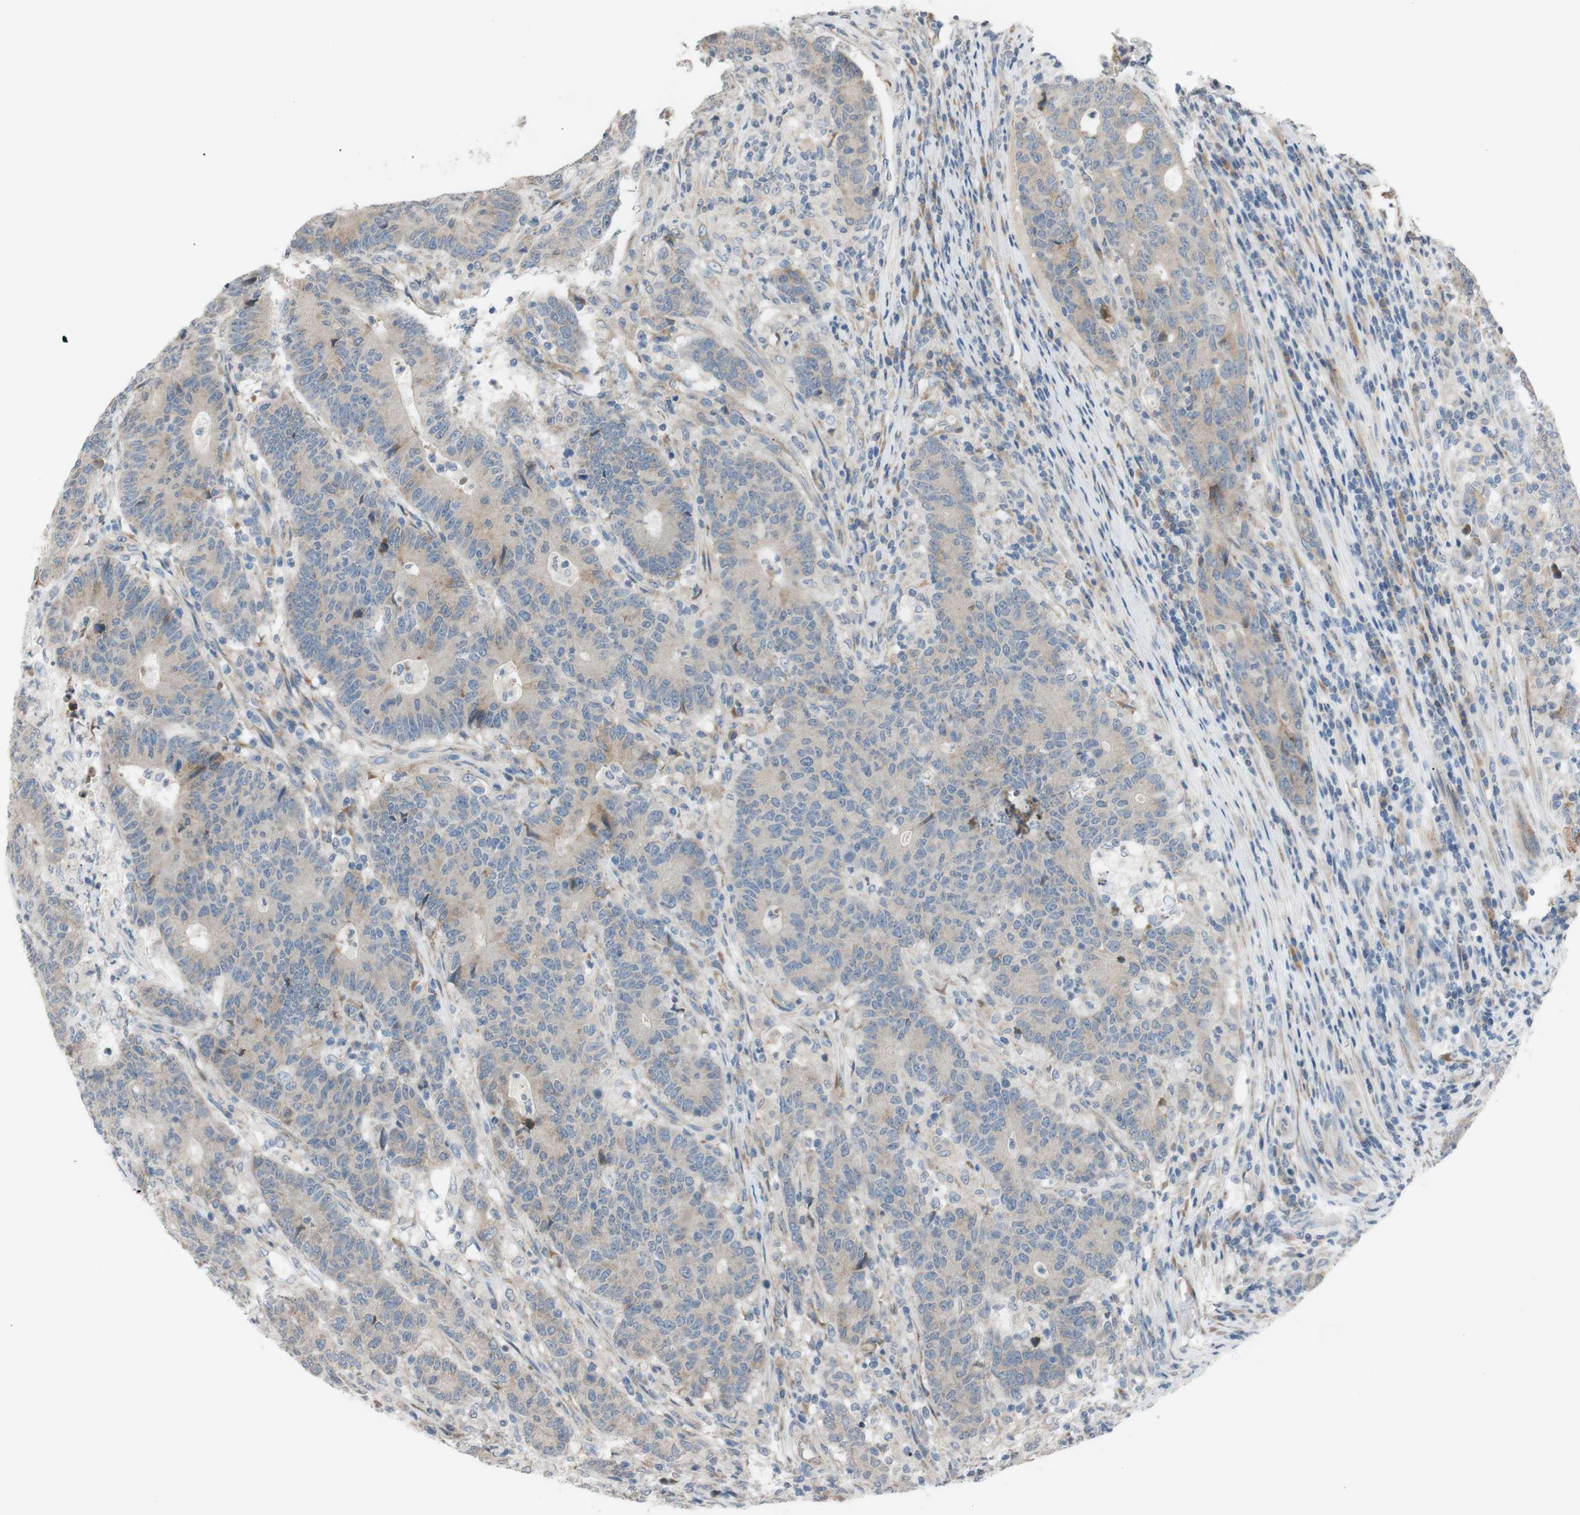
{"staining": {"intensity": "weak", "quantity": ">75%", "location": "cytoplasmic/membranous"}, "tissue": "colorectal cancer", "cell_type": "Tumor cells", "image_type": "cancer", "snomed": [{"axis": "morphology", "description": "Normal tissue, NOS"}, {"axis": "morphology", "description": "Adenocarcinoma, NOS"}, {"axis": "topography", "description": "Colon"}], "caption": "Immunohistochemical staining of colorectal cancer (adenocarcinoma) shows low levels of weak cytoplasmic/membranous protein staining in about >75% of tumor cells.", "gene": "ADD2", "patient": {"sex": "female", "age": 75}}